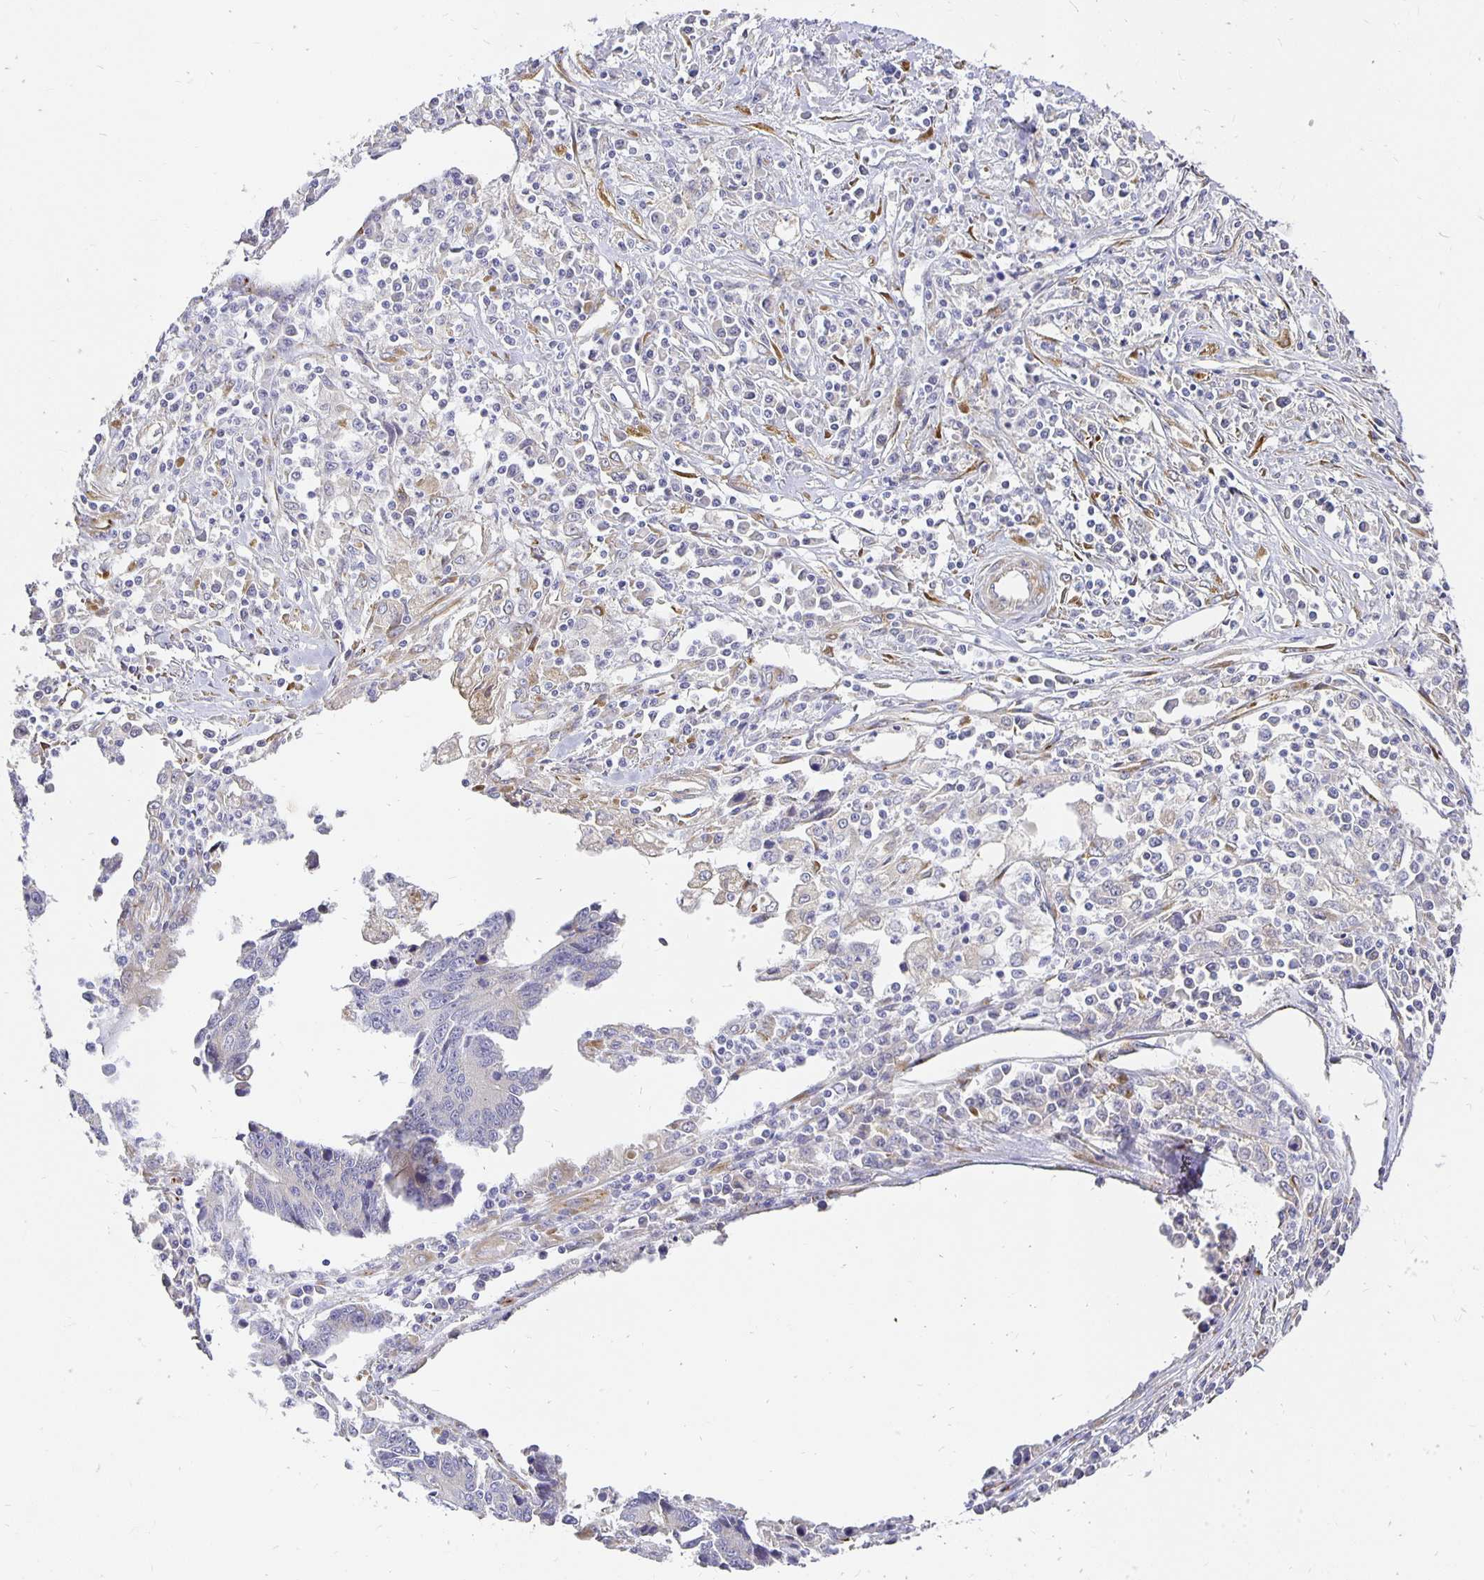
{"staining": {"intensity": "negative", "quantity": "none", "location": "none"}, "tissue": "liver cancer", "cell_type": "Tumor cells", "image_type": "cancer", "snomed": [{"axis": "morphology", "description": "Cholangiocarcinoma"}, {"axis": "topography", "description": "Liver"}], "caption": "IHC image of neoplastic tissue: cholangiocarcinoma (liver) stained with DAB exhibits no significant protein staining in tumor cells.", "gene": "PLOD1", "patient": {"sex": "male", "age": 65}}